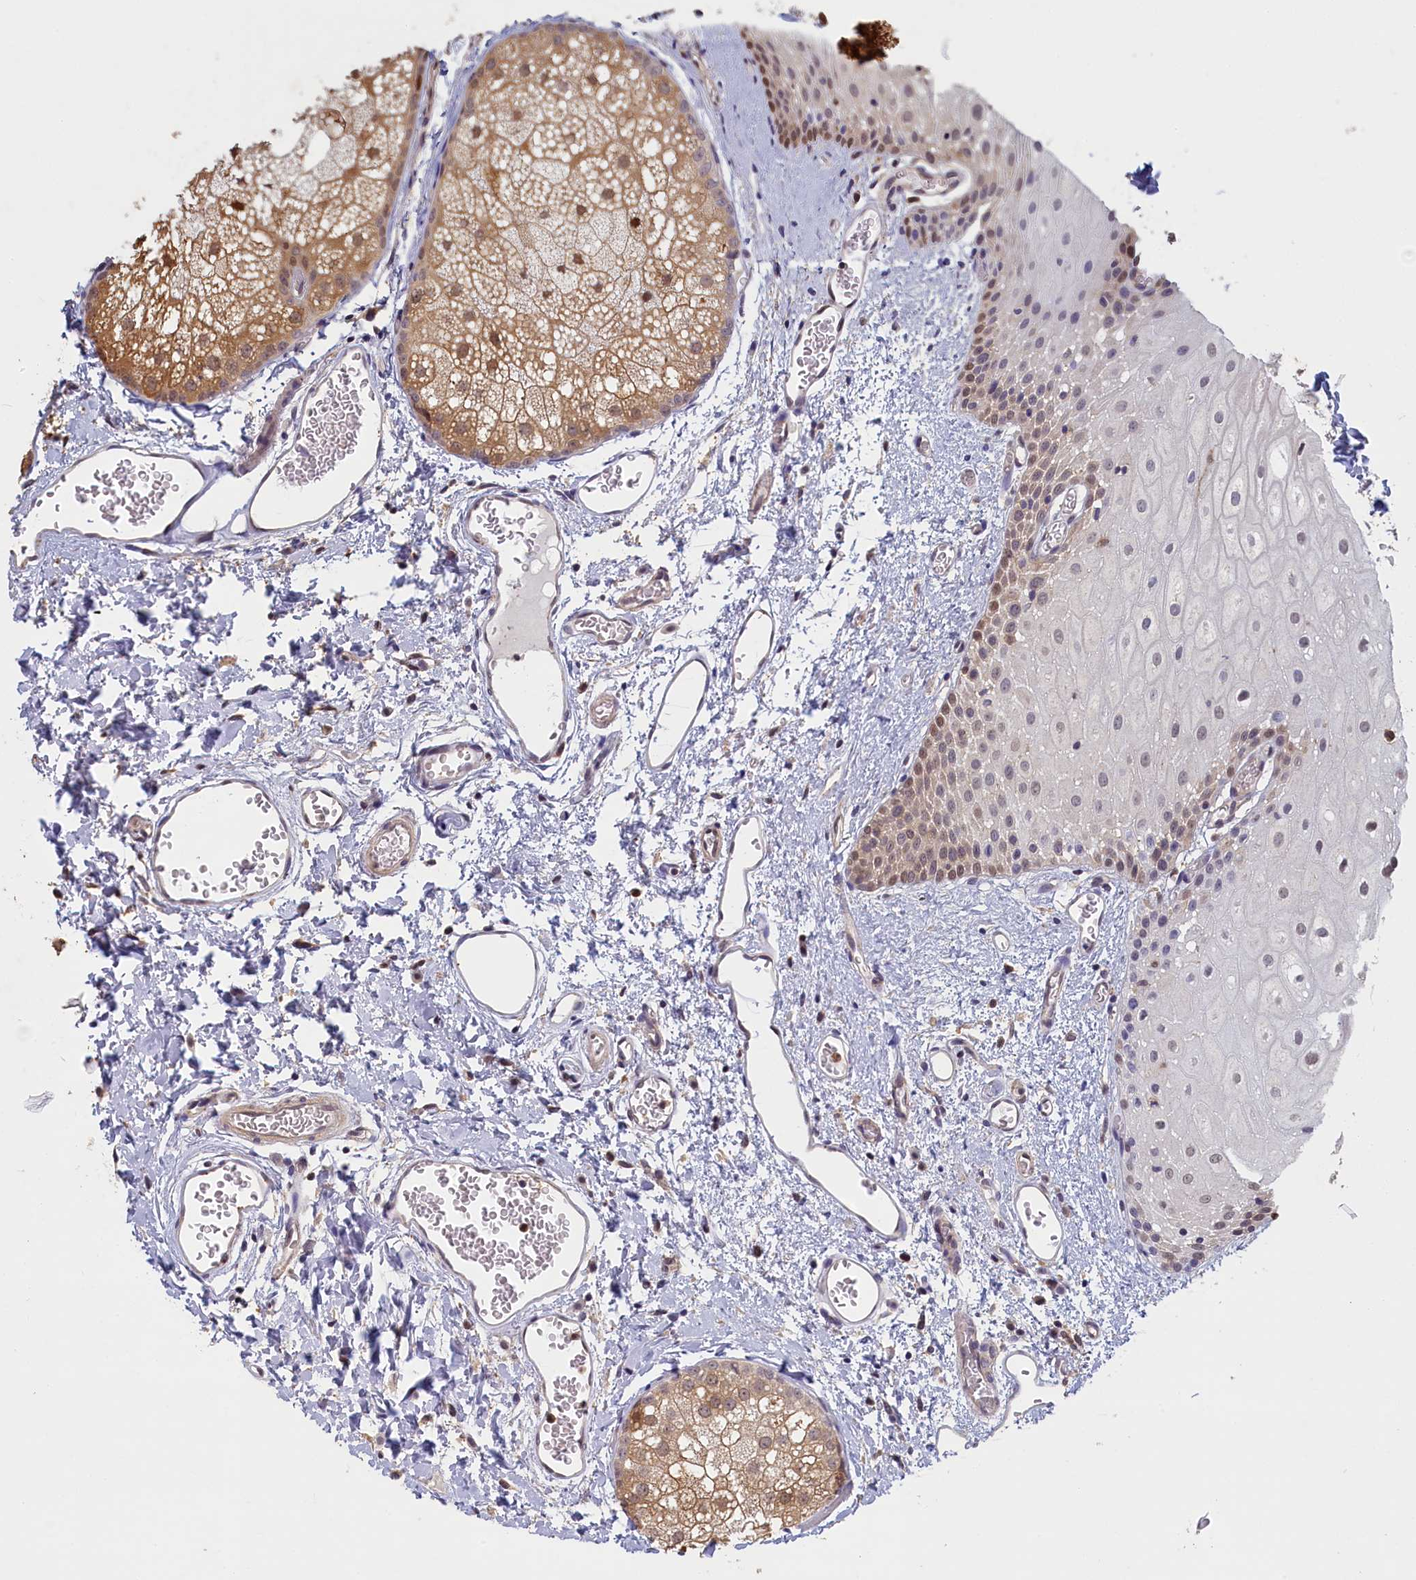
{"staining": {"intensity": "moderate", "quantity": ">75%", "location": "cytoplasmic/membranous,nuclear"}, "tissue": "oral mucosa", "cell_type": "Squamous epithelial cells", "image_type": "normal", "snomed": [{"axis": "morphology", "description": "Normal tissue, NOS"}, {"axis": "morphology", "description": "Squamous cell carcinoma, NOS"}, {"axis": "topography", "description": "Oral tissue"}, {"axis": "topography", "description": "Head-Neck"}], "caption": "There is medium levels of moderate cytoplasmic/membranous,nuclear expression in squamous epithelial cells of benign oral mucosa, as demonstrated by immunohistochemical staining (brown color).", "gene": "UCHL3", "patient": {"sex": "female", "age": 70}}